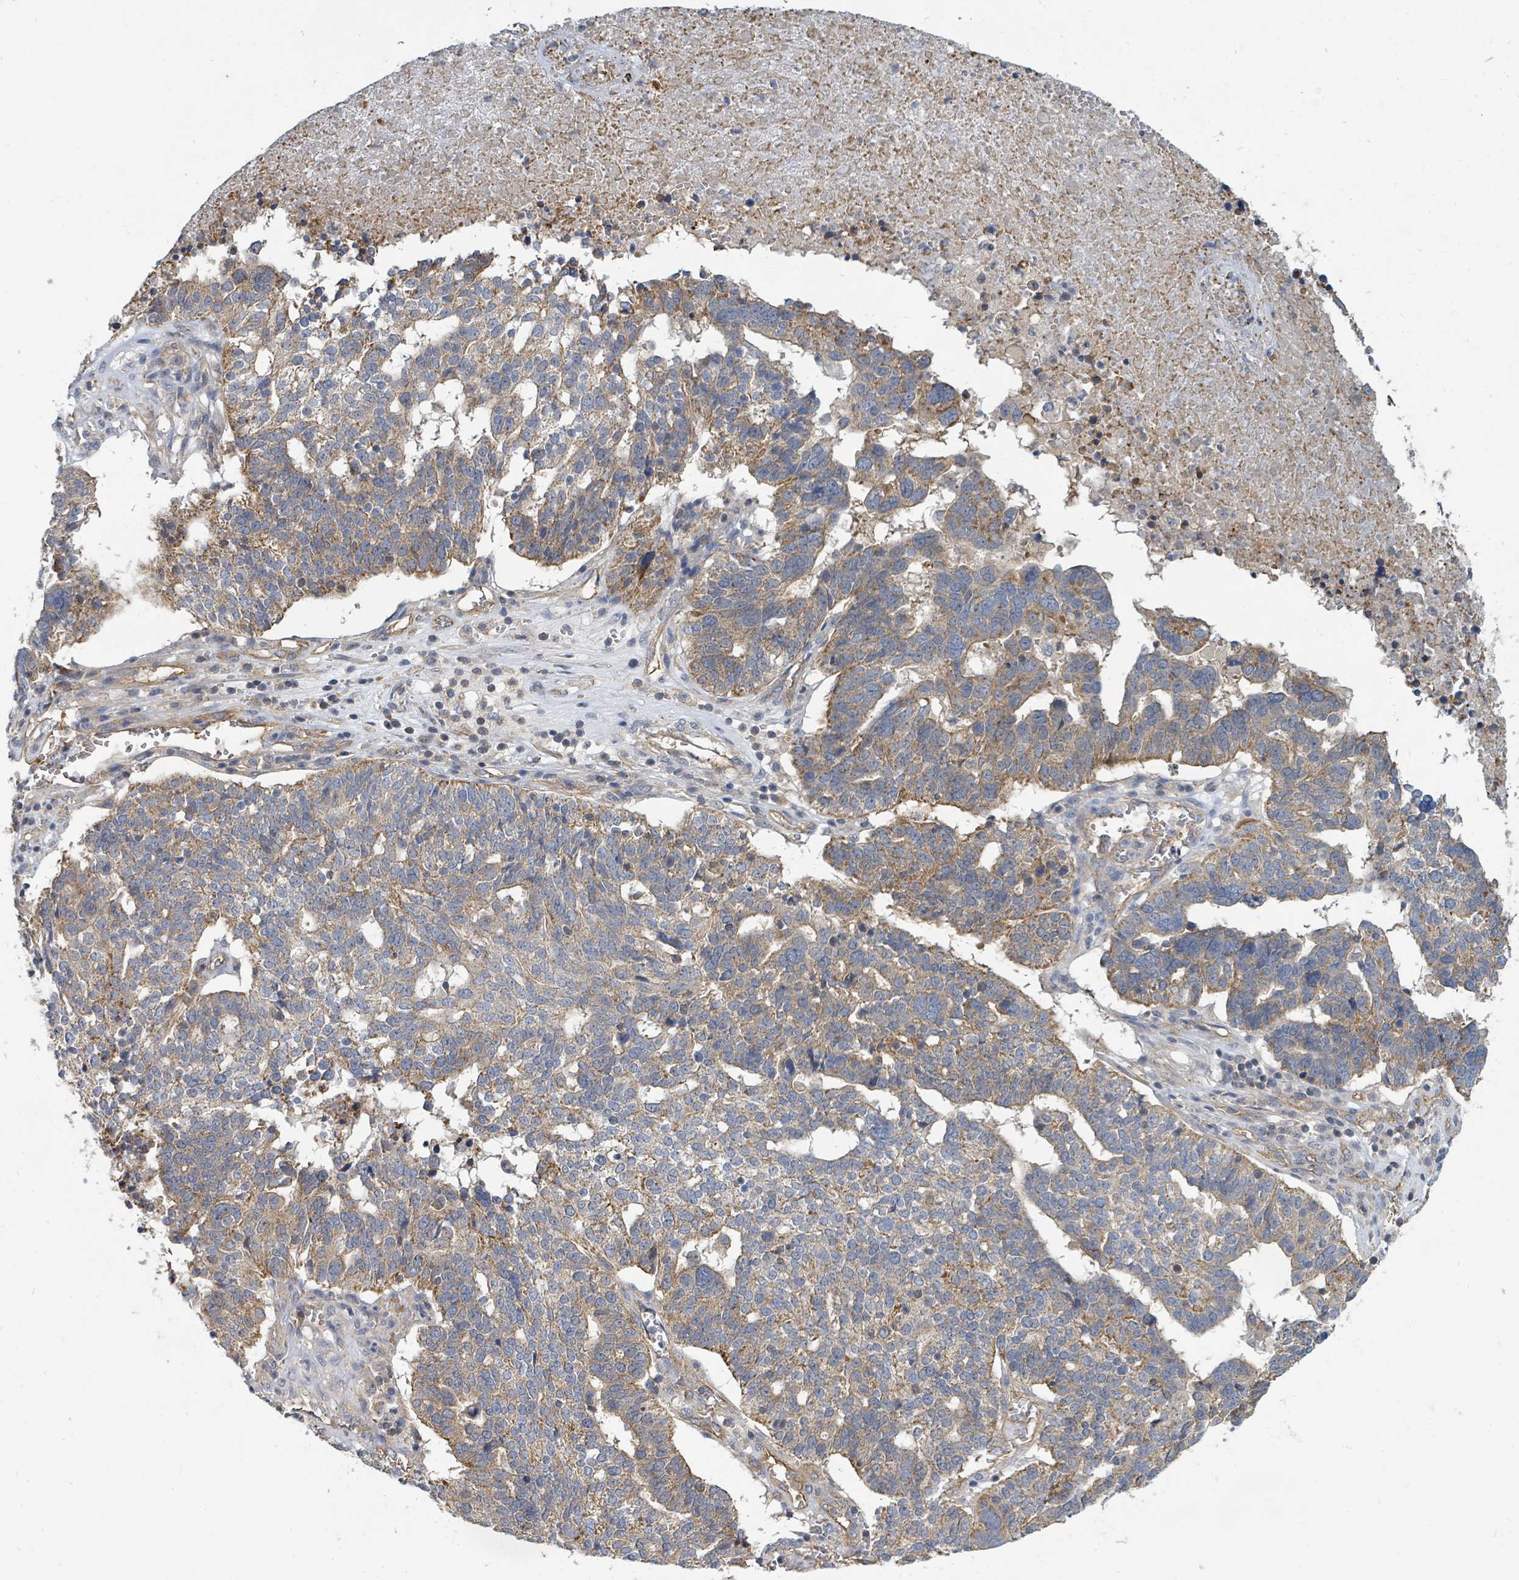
{"staining": {"intensity": "moderate", "quantity": "25%-75%", "location": "cytoplasmic/membranous"}, "tissue": "ovarian cancer", "cell_type": "Tumor cells", "image_type": "cancer", "snomed": [{"axis": "morphology", "description": "Cystadenocarcinoma, serous, NOS"}, {"axis": "topography", "description": "Ovary"}], "caption": "IHC micrograph of neoplastic tissue: serous cystadenocarcinoma (ovarian) stained using IHC reveals medium levels of moderate protein expression localized specifically in the cytoplasmic/membranous of tumor cells, appearing as a cytoplasmic/membranous brown color.", "gene": "BOLA2B", "patient": {"sex": "female", "age": 59}}